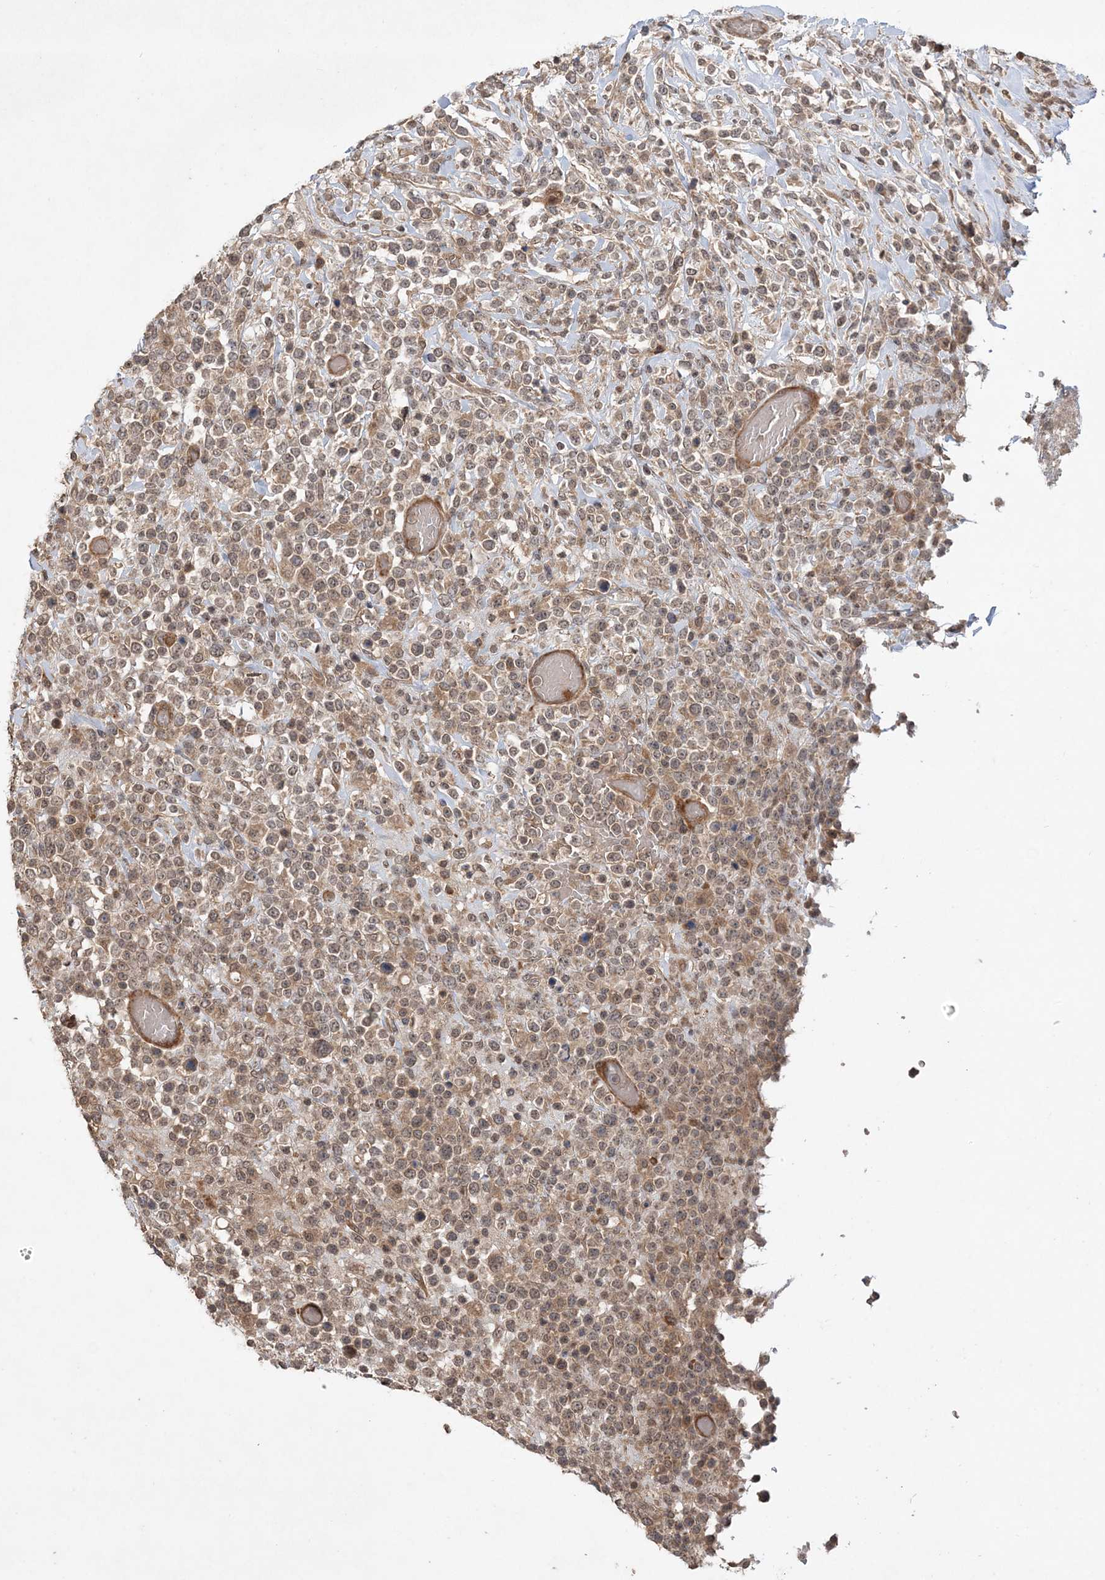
{"staining": {"intensity": "weak", "quantity": ">75%", "location": "cytoplasmic/membranous,nuclear"}, "tissue": "lymphoma", "cell_type": "Tumor cells", "image_type": "cancer", "snomed": [{"axis": "morphology", "description": "Malignant lymphoma, non-Hodgkin's type, High grade"}, {"axis": "topography", "description": "Colon"}], "caption": "The histopathology image exhibits immunohistochemical staining of malignant lymphoma, non-Hodgkin's type (high-grade). There is weak cytoplasmic/membranous and nuclear expression is present in approximately >75% of tumor cells.", "gene": "UBTD2", "patient": {"sex": "female", "age": 53}}